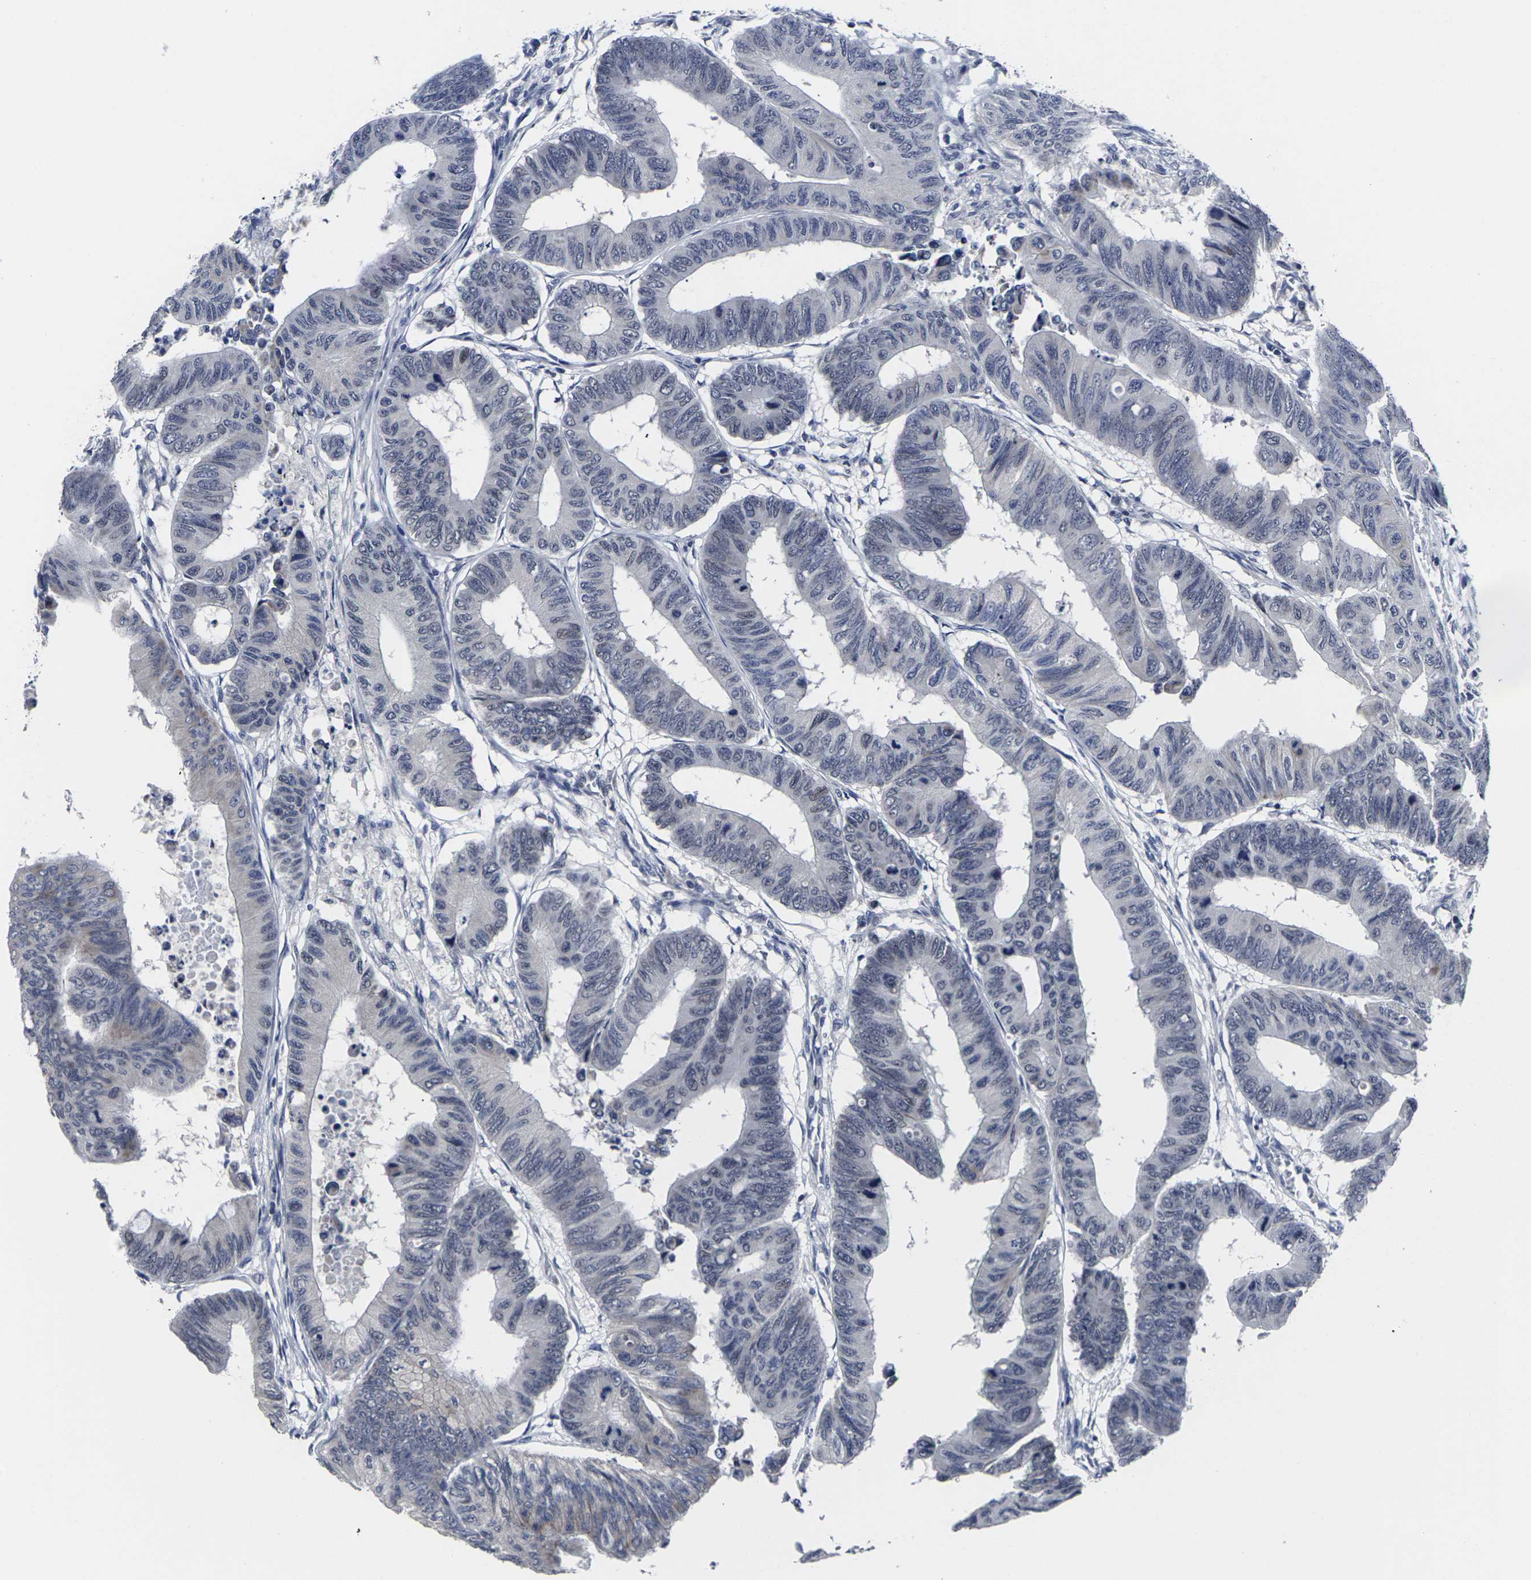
{"staining": {"intensity": "negative", "quantity": "none", "location": "none"}, "tissue": "colorectal cancer", "cell_type": "Tumor cells", "image_type": "cancer", "snomed": [{"axis": "morphology", "description": "Normal tissue, NOS"}, {"axis": "morphology", "description": "Adenocarcinoma, NOS"}, {"axis": "topography", "description": "Rectum"}, {"axis": "topography", "description": "Peripheral nerve tissue"}], "caption": "The micrograph demonstrates no significant staining in tumor cells of colorectal cancer (adenocarcinoma).", "gene": "MSANTD4", "patient": {"sex": "male", "age": 92}}